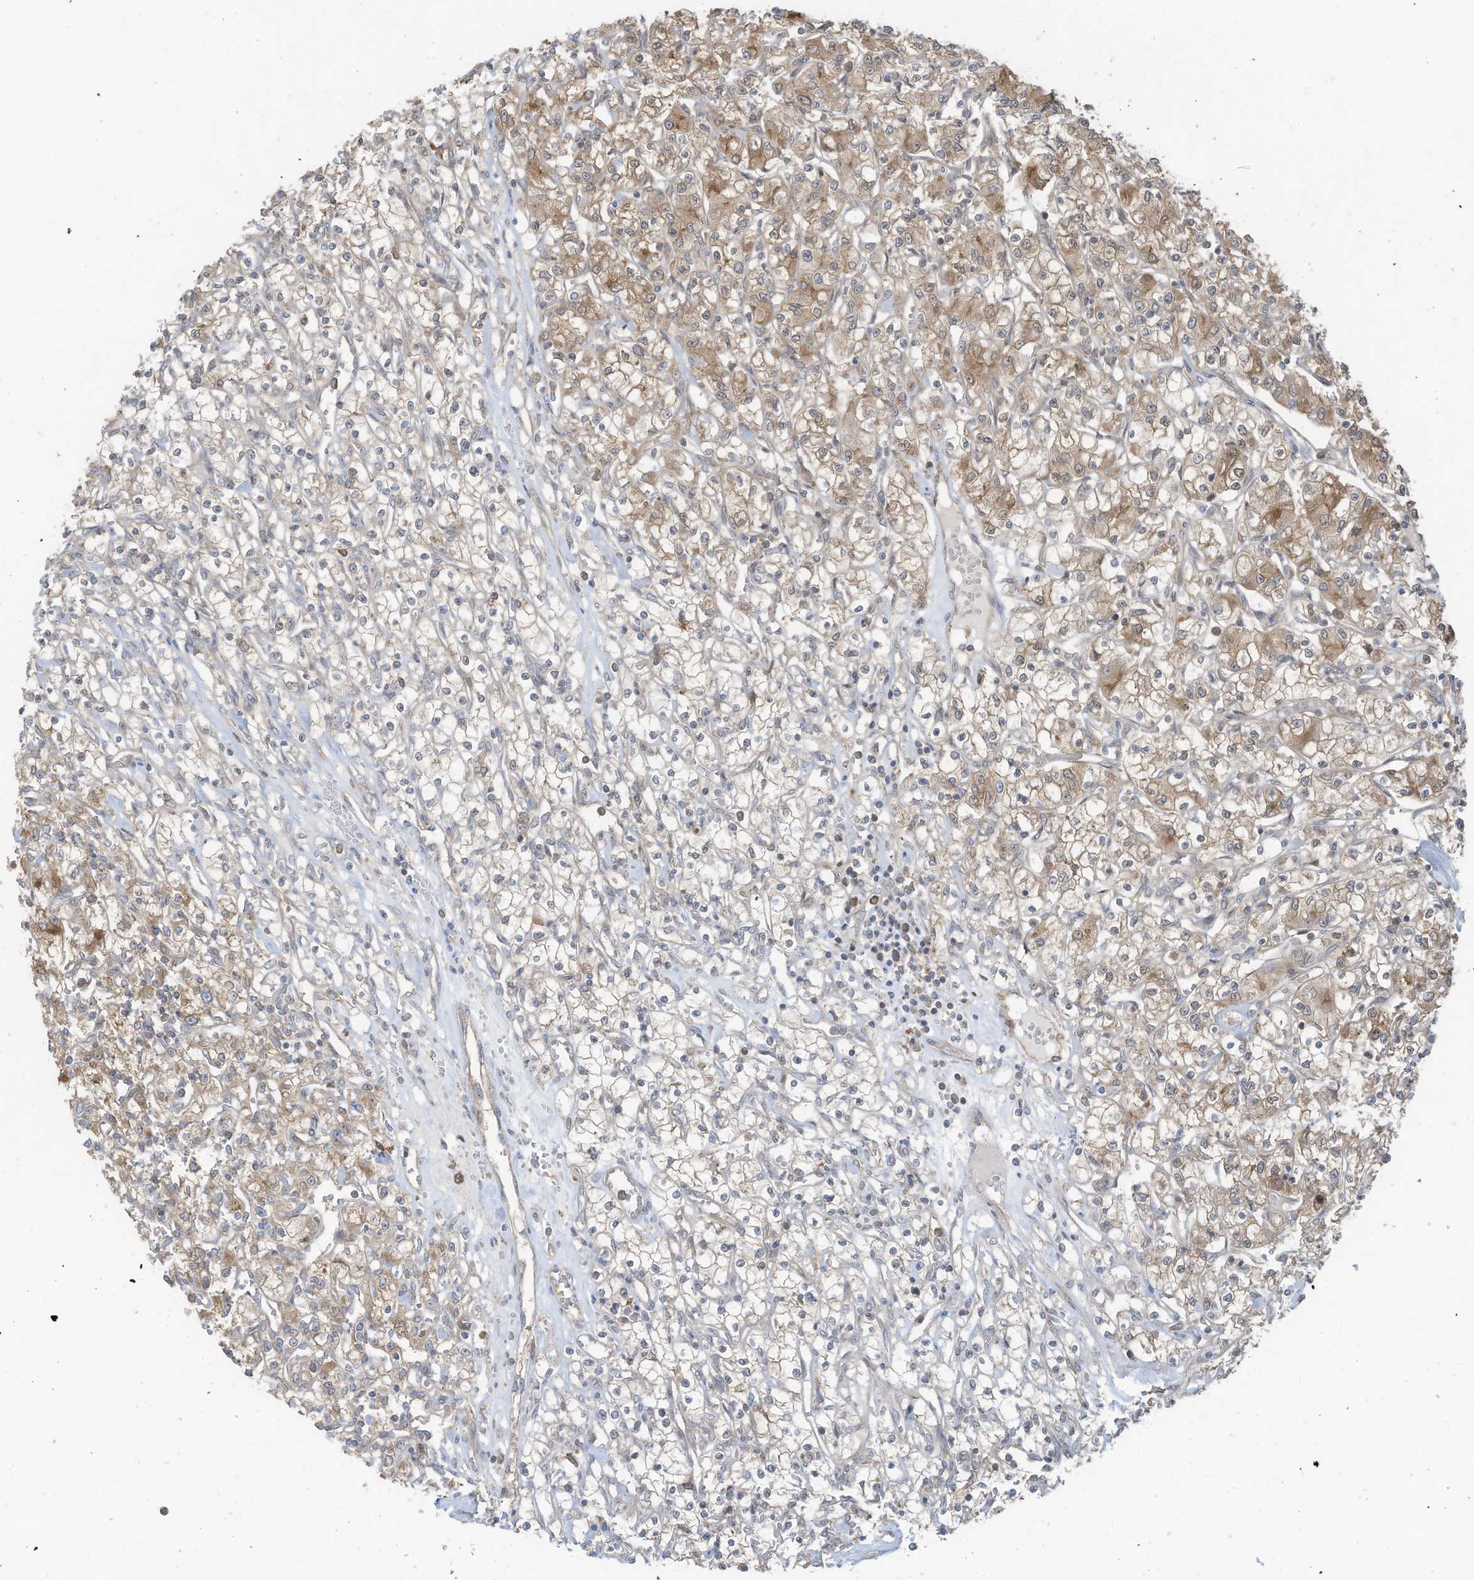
{"staining": {"intensity": "moderate", "quantity": "25%-75%", "location": "cytoplasmic/membranous"}, "tissue": "renal cancer", "cell_type": "Tumor cells", "image_type": "cancer", "snomed": [{"axis": "morphology", "description": "Adenocarcinoma, NOS"}, {"axis": "topography", "description": "Kidney"}], "caption": "The micrograph reveals staining of adenocarcinoma (renal), revealing moderate cytoplasmic/membranous protein expression (brown color) within tumor cells.", "gene": "OLA1", "patient": {"sex": "female", "age": 59}}